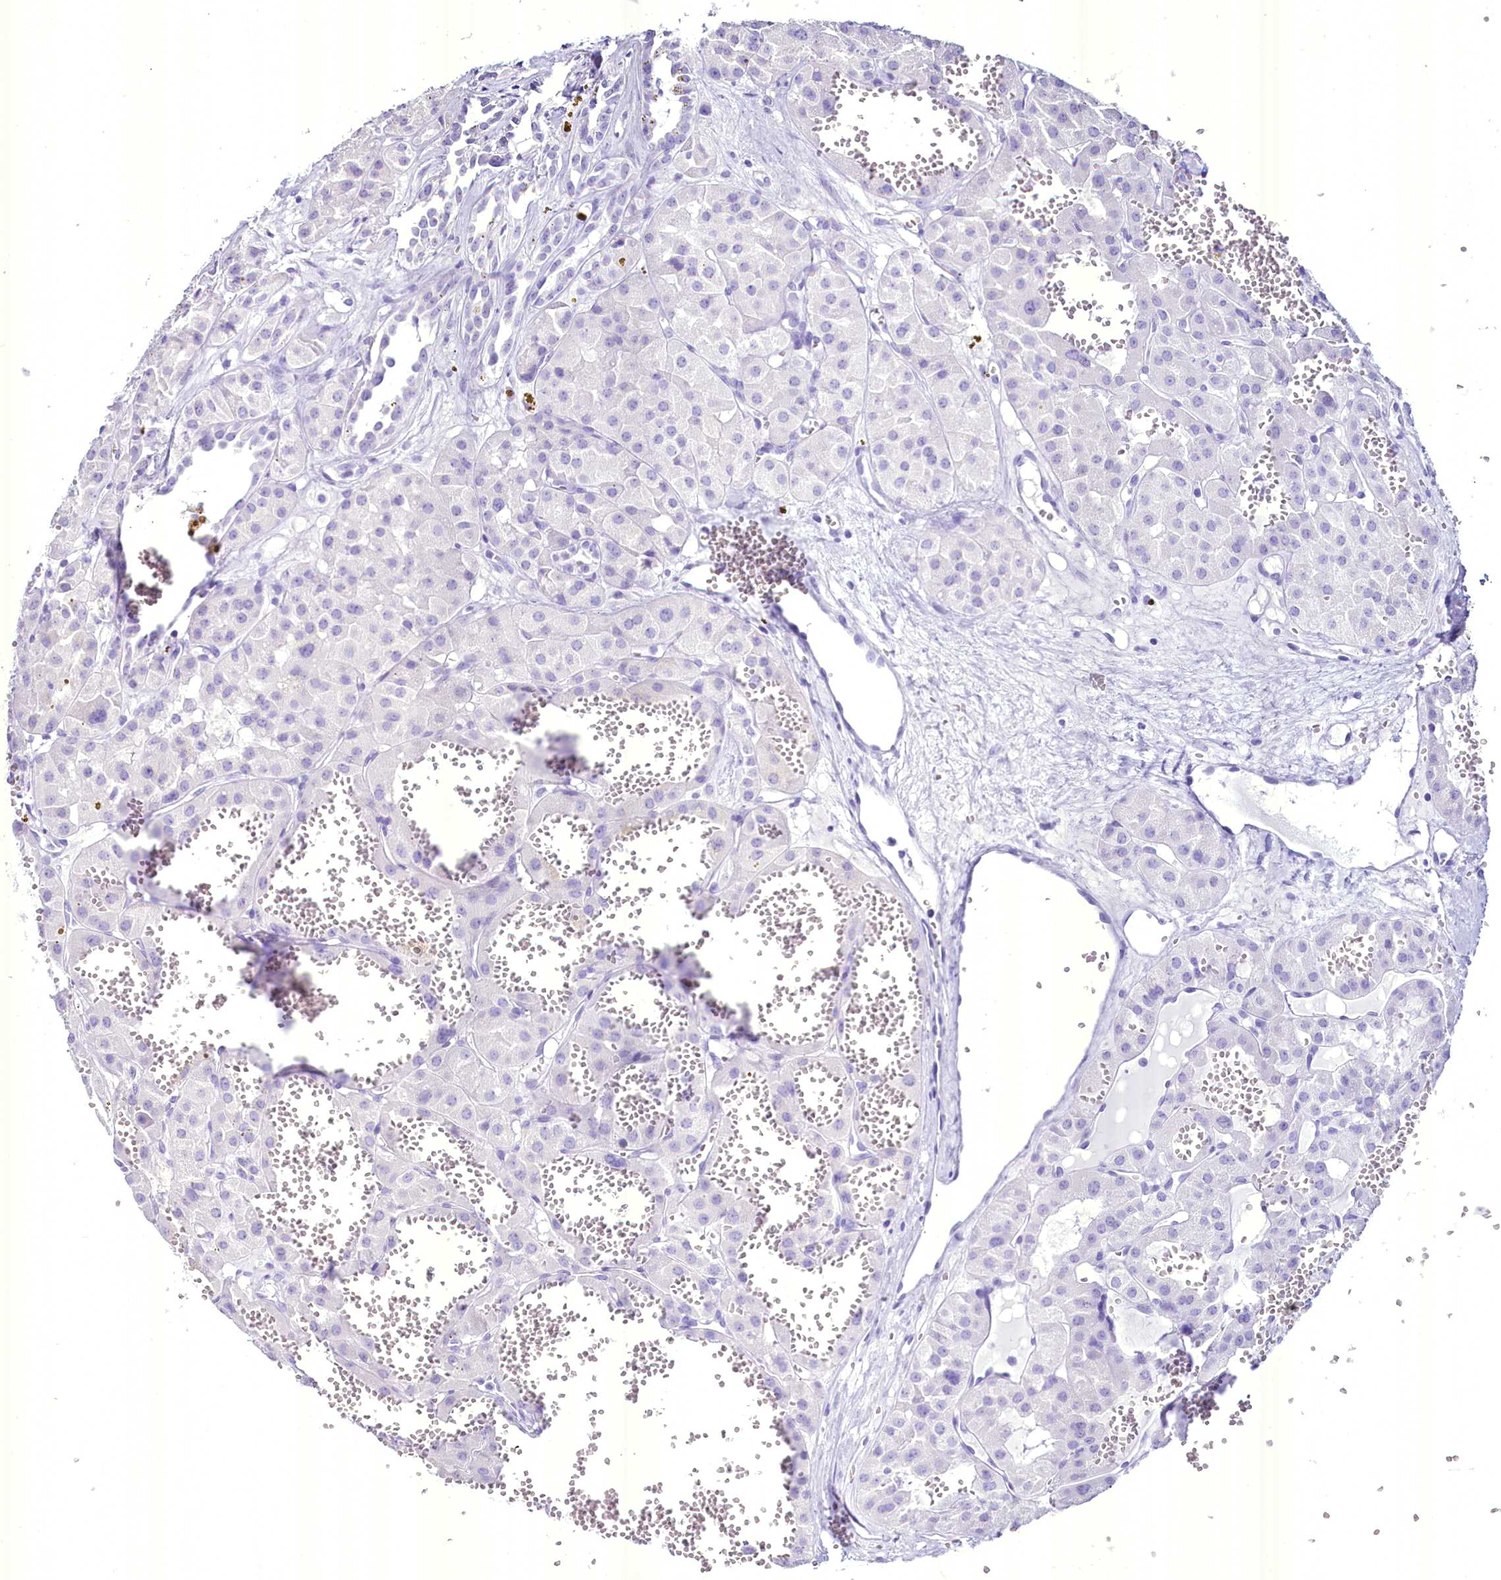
{"staining": {"intensity": "negative", "quantity": "none", "location": "none"}, "tissue": "renal cancer", "cell_type": "Tumor cells", "image_type": "cancer", "snomed": [{"axis": "morphology", "description": "Carcinoma, NOS"}, {"axis": "topography", "description": "Kidney"}], "caption": "A high-resolution photomicrograph shows IHC staining of renal carcinoma, which exhibits no significant staining in tumor cells.", "gene": "BANK1", "patient": {"sex": "female", "age": 75}}